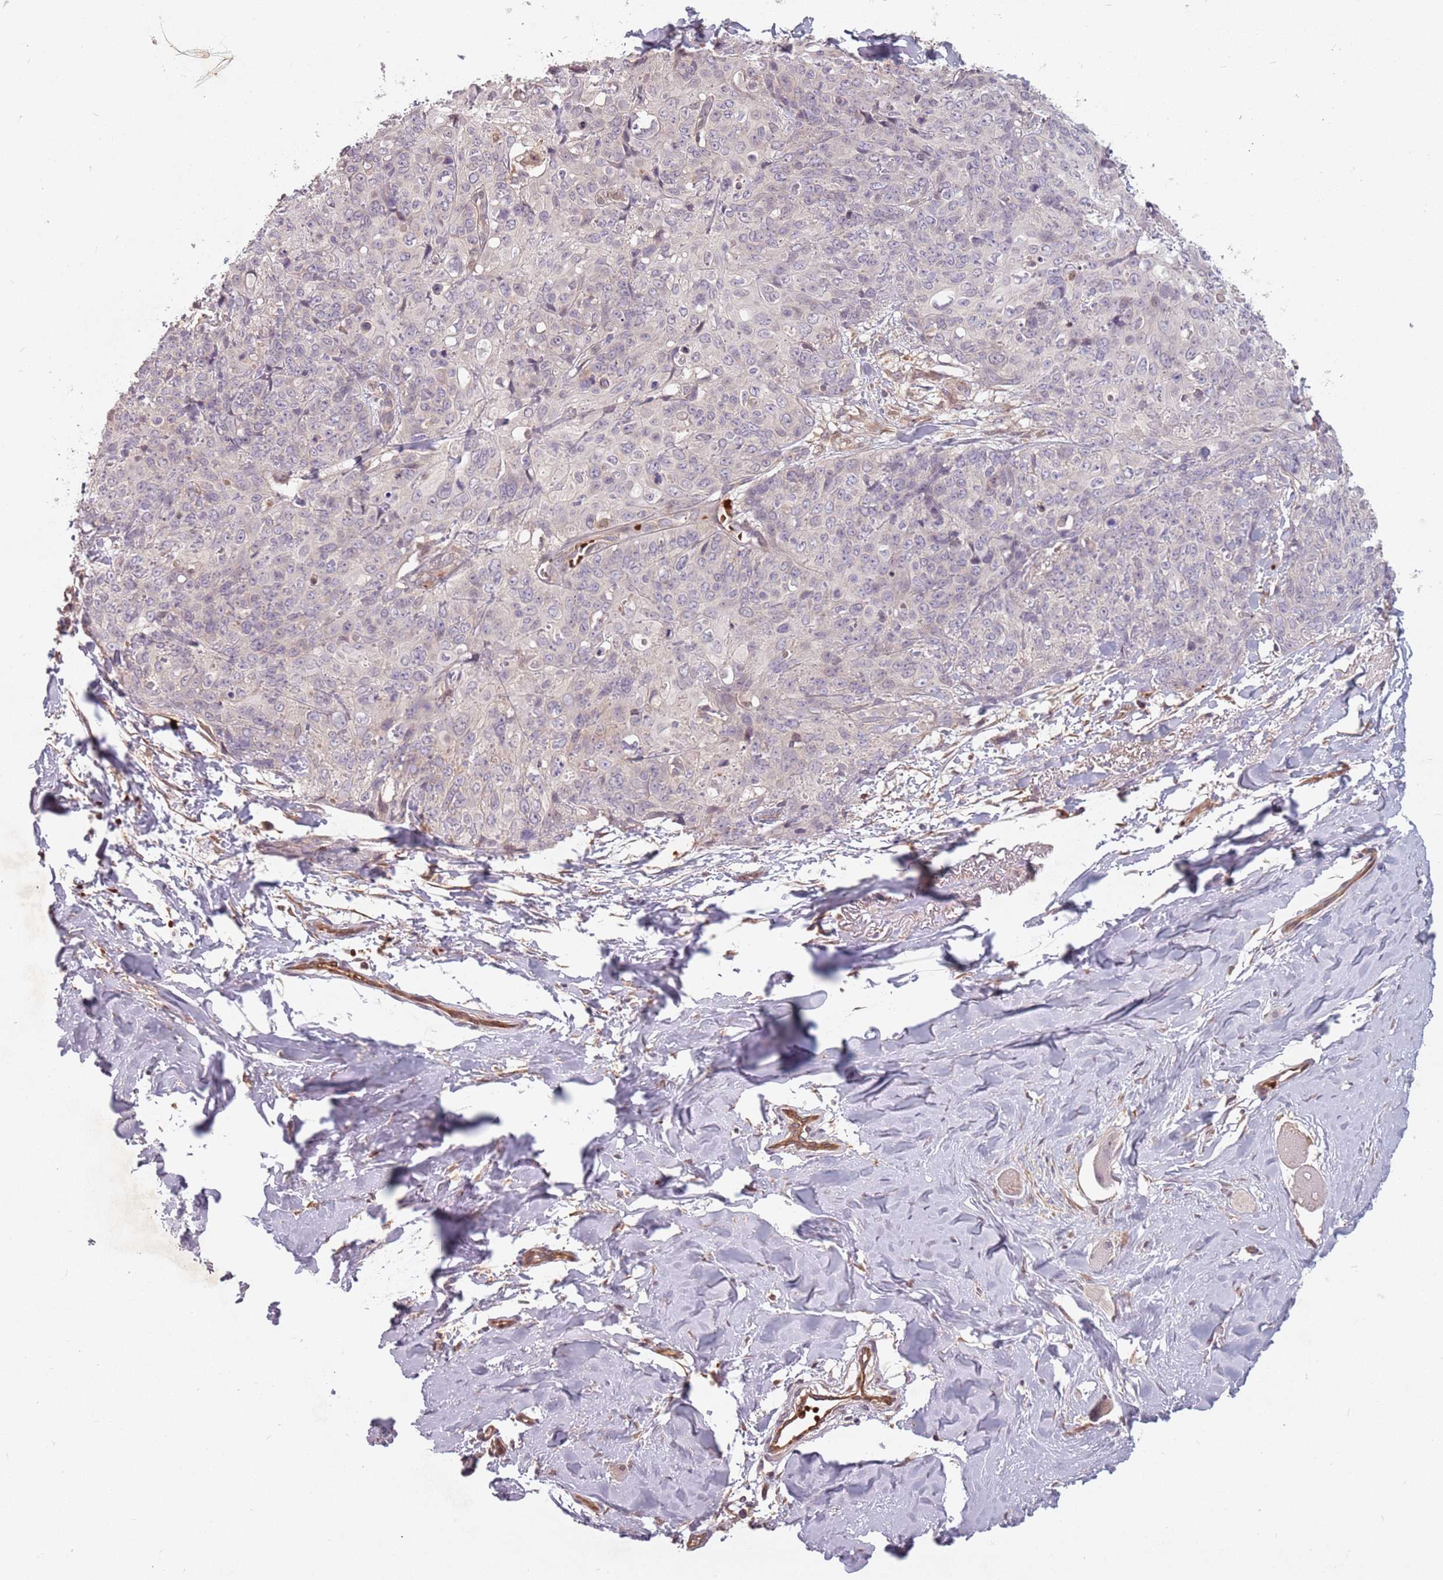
{"staining": {"intensity": "negative", "quantity": "none", "location": "none"}, "tissue": "skin cancer", "cell_type": "Tumor cells", "image_type": "cancer", "snomed": [{"axis": "morphology", "description": "Squamous cell carcinoma, NOS"}, {"axis": "topography", "description": "Skin"}, {"axis": "topography", "description": "Vulva"}], "caption": "Tumor cells are negative for brown protein staining in squamous cell carcinoma (skin).", "gene": "GPR180", "patient": {"sex": "female", "age": 85}}